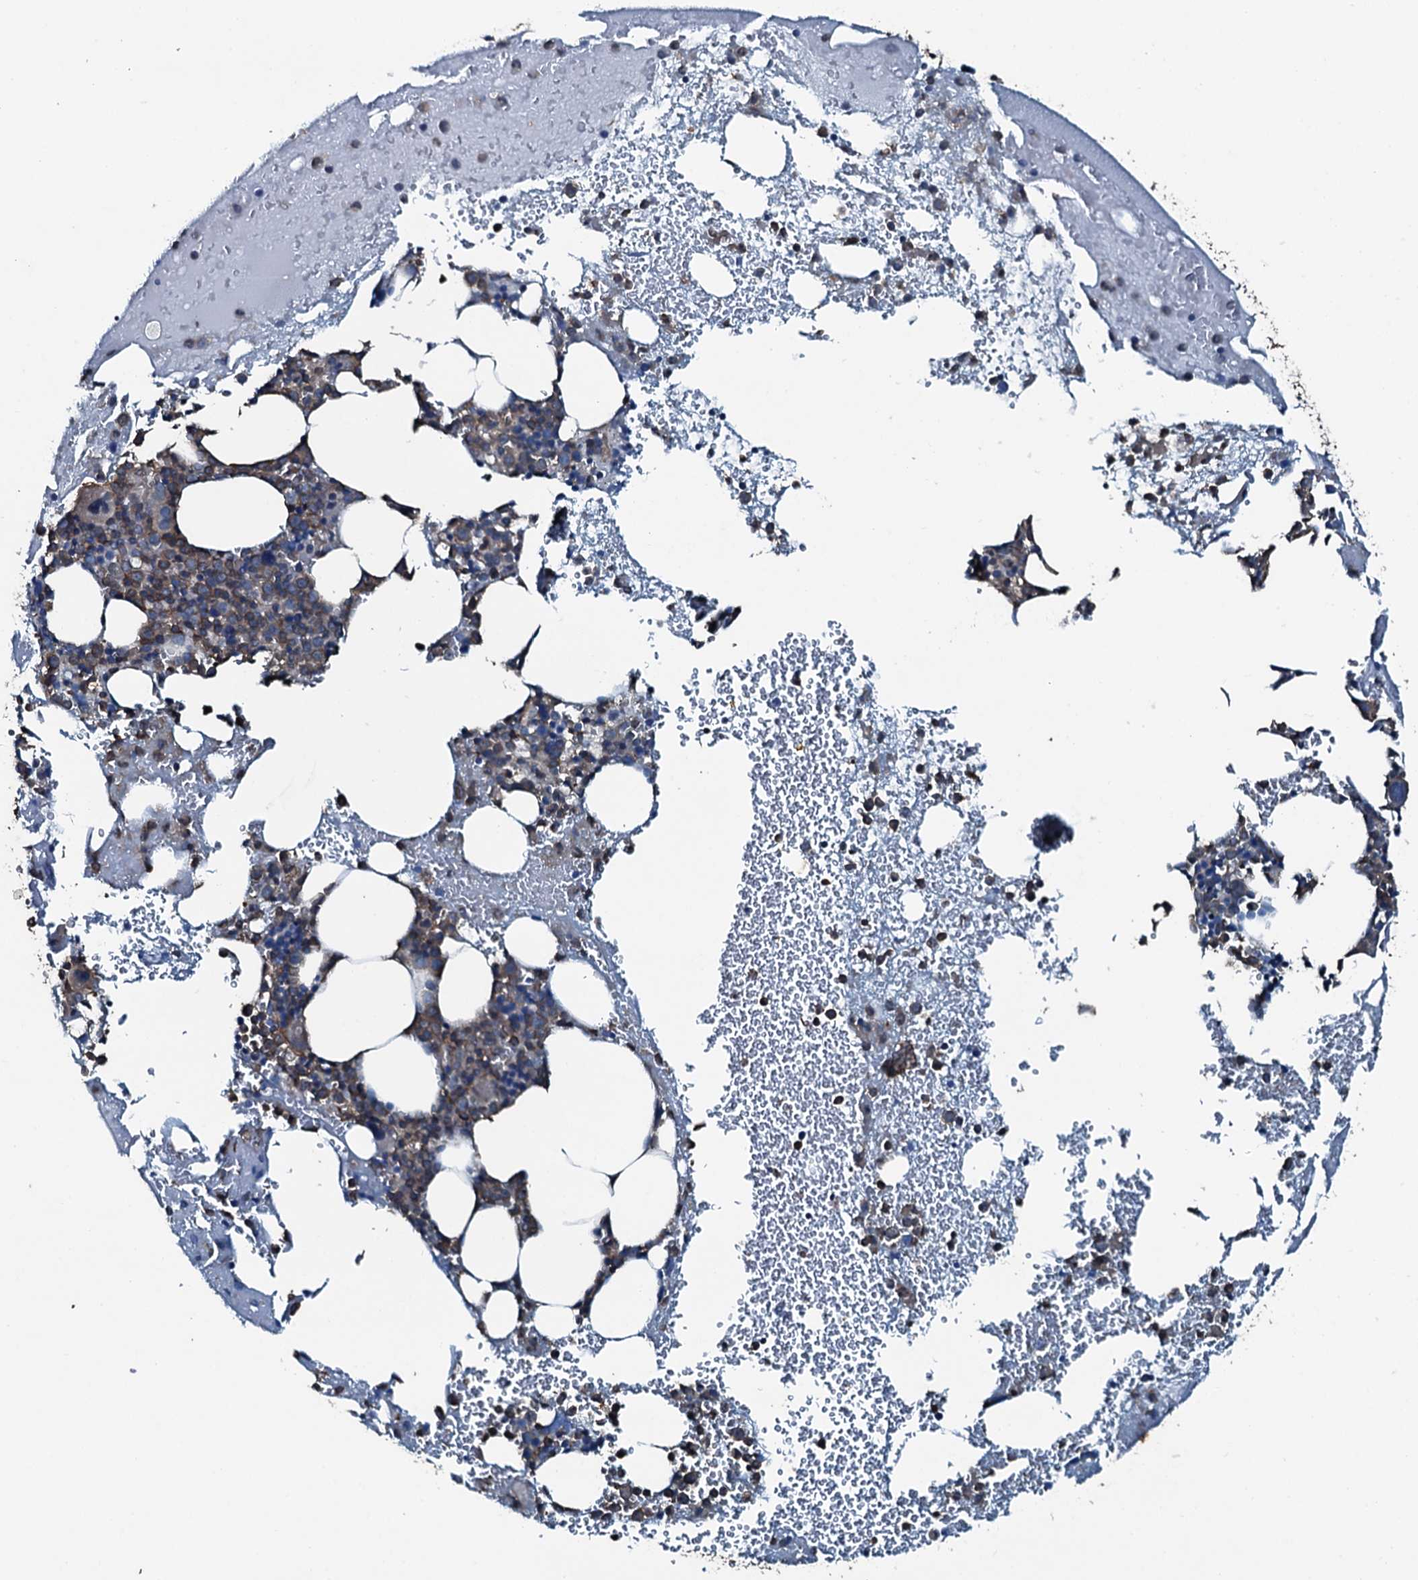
{"staining": {"intensity": "moderate", "quantity": "25%-75%", "location": "cytoplasmic/membranous"}, "tissue": "bone marrow", "cell_type": "Hematopoietic cells", "image_type": "normal", "snomed": [{"axis": "morphology", "description": "Normal tissue, NOS"}, {"axis": "topography", "description": "Bone marrow"}], "caption": "This is a micrograph of immunohistochemistry (IHC) staining of benign bone marrow, which shows moderate positivity in the cytoplasmic/membranous of hematopoietic cells.", "gene": "SLC25A38", "patient": {"sex": "male", "age": 61}}